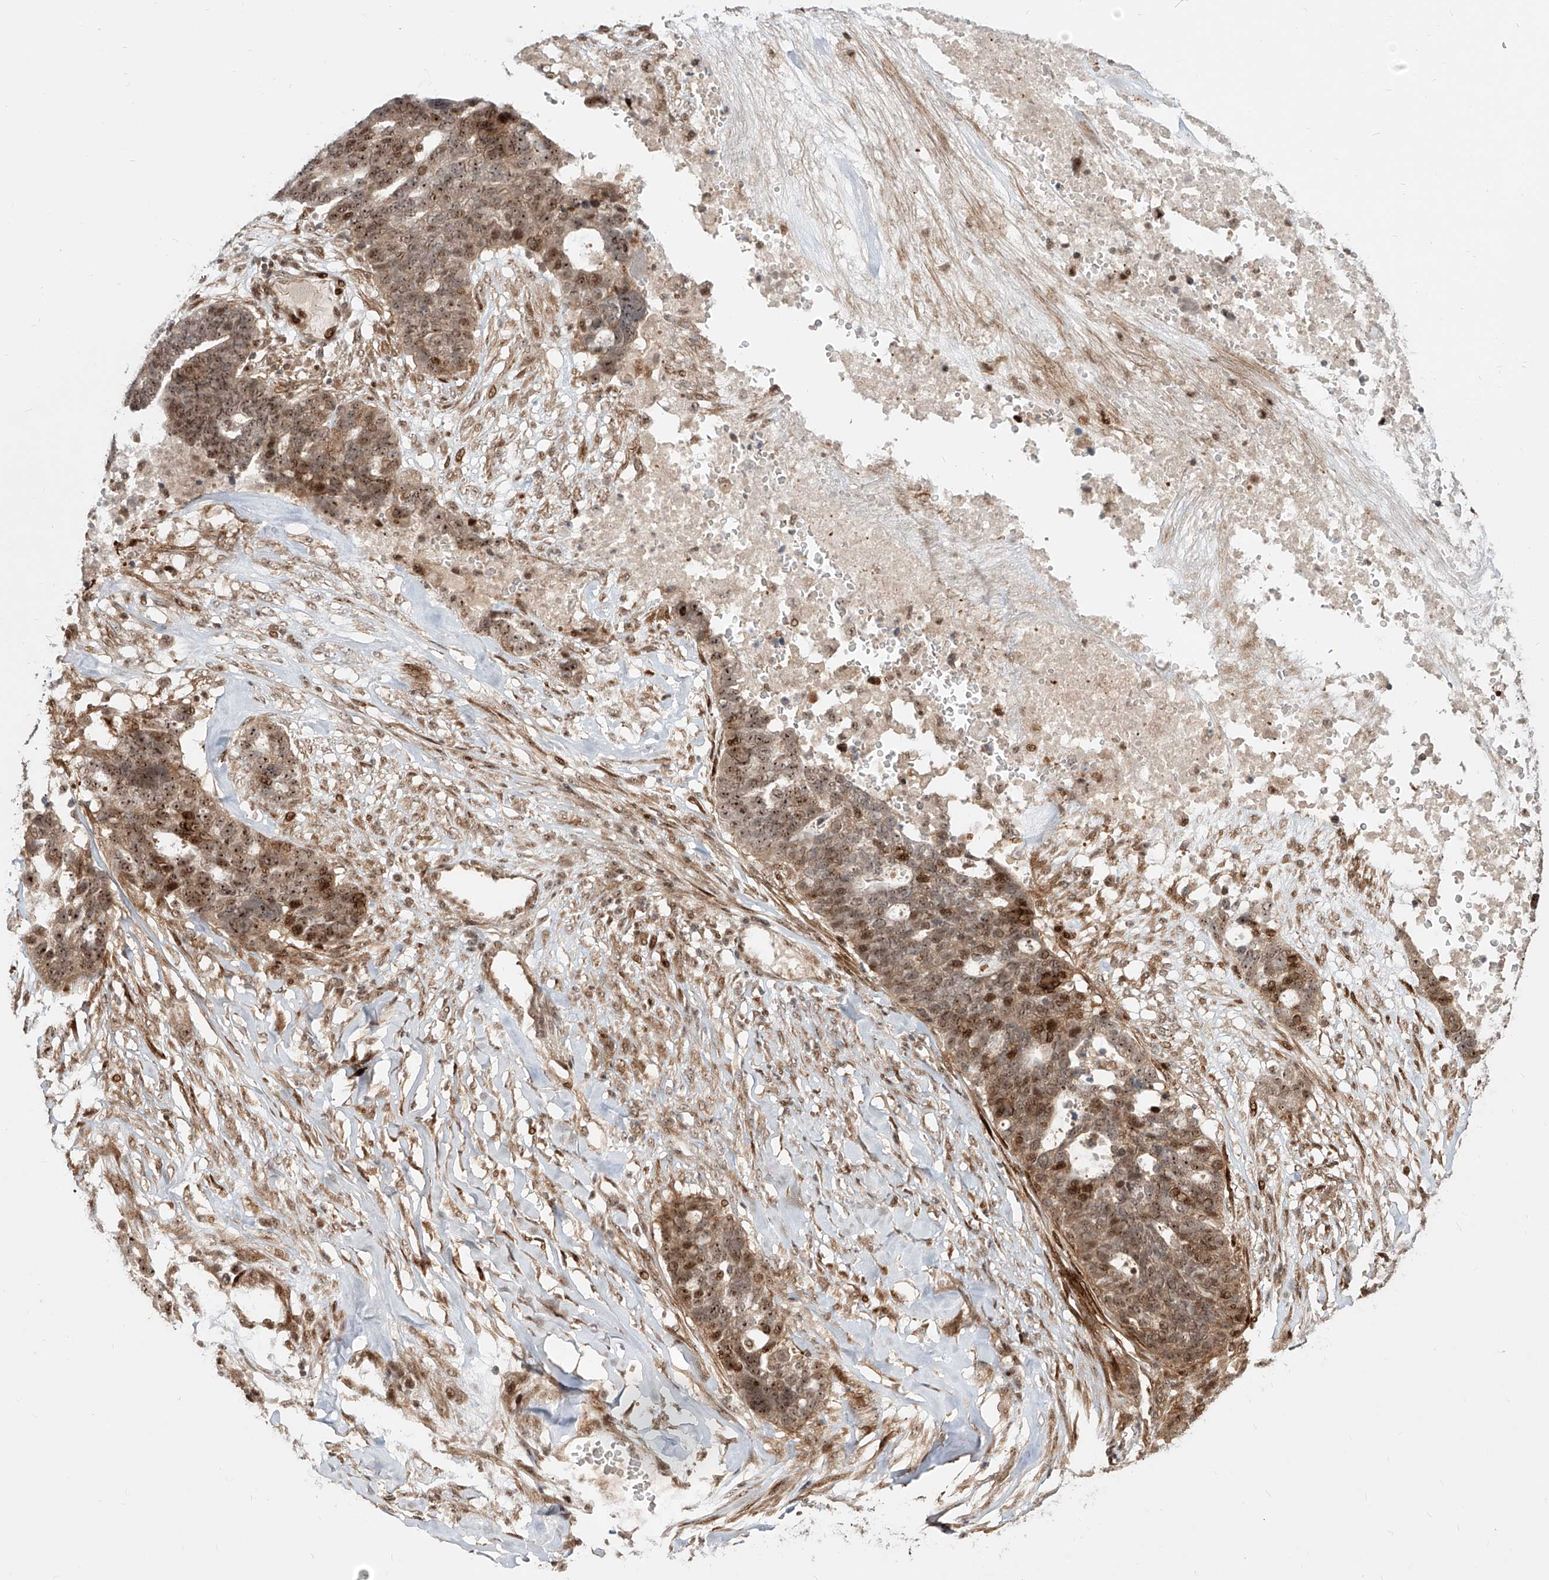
{"staining": {"intensity": "moderate", "quantity": ">75%", "location": "nuclear"}, "tissue": "ovarian cancer", "cell_type": "Tumor cells", "image_type": "cancer", "snomed": [{"axis": "morphology", "description": "Cystadenocarcinoma, serous, NOS"}, {"axis": "topography", "description": "Ovary"}], "caption": "Tumor cells show medium levels of moderate nuclear expression in approximately >75% of cells in human ovarian serous cystadenocarcinoma. The staining was performed using DAB to visualize the protein expression in brown, while the nuclei were stained in blue with hematoxylin (Magnification: 20x).", "gene": "ZNF710", "patient": {"sex": "female", "age": 59}}